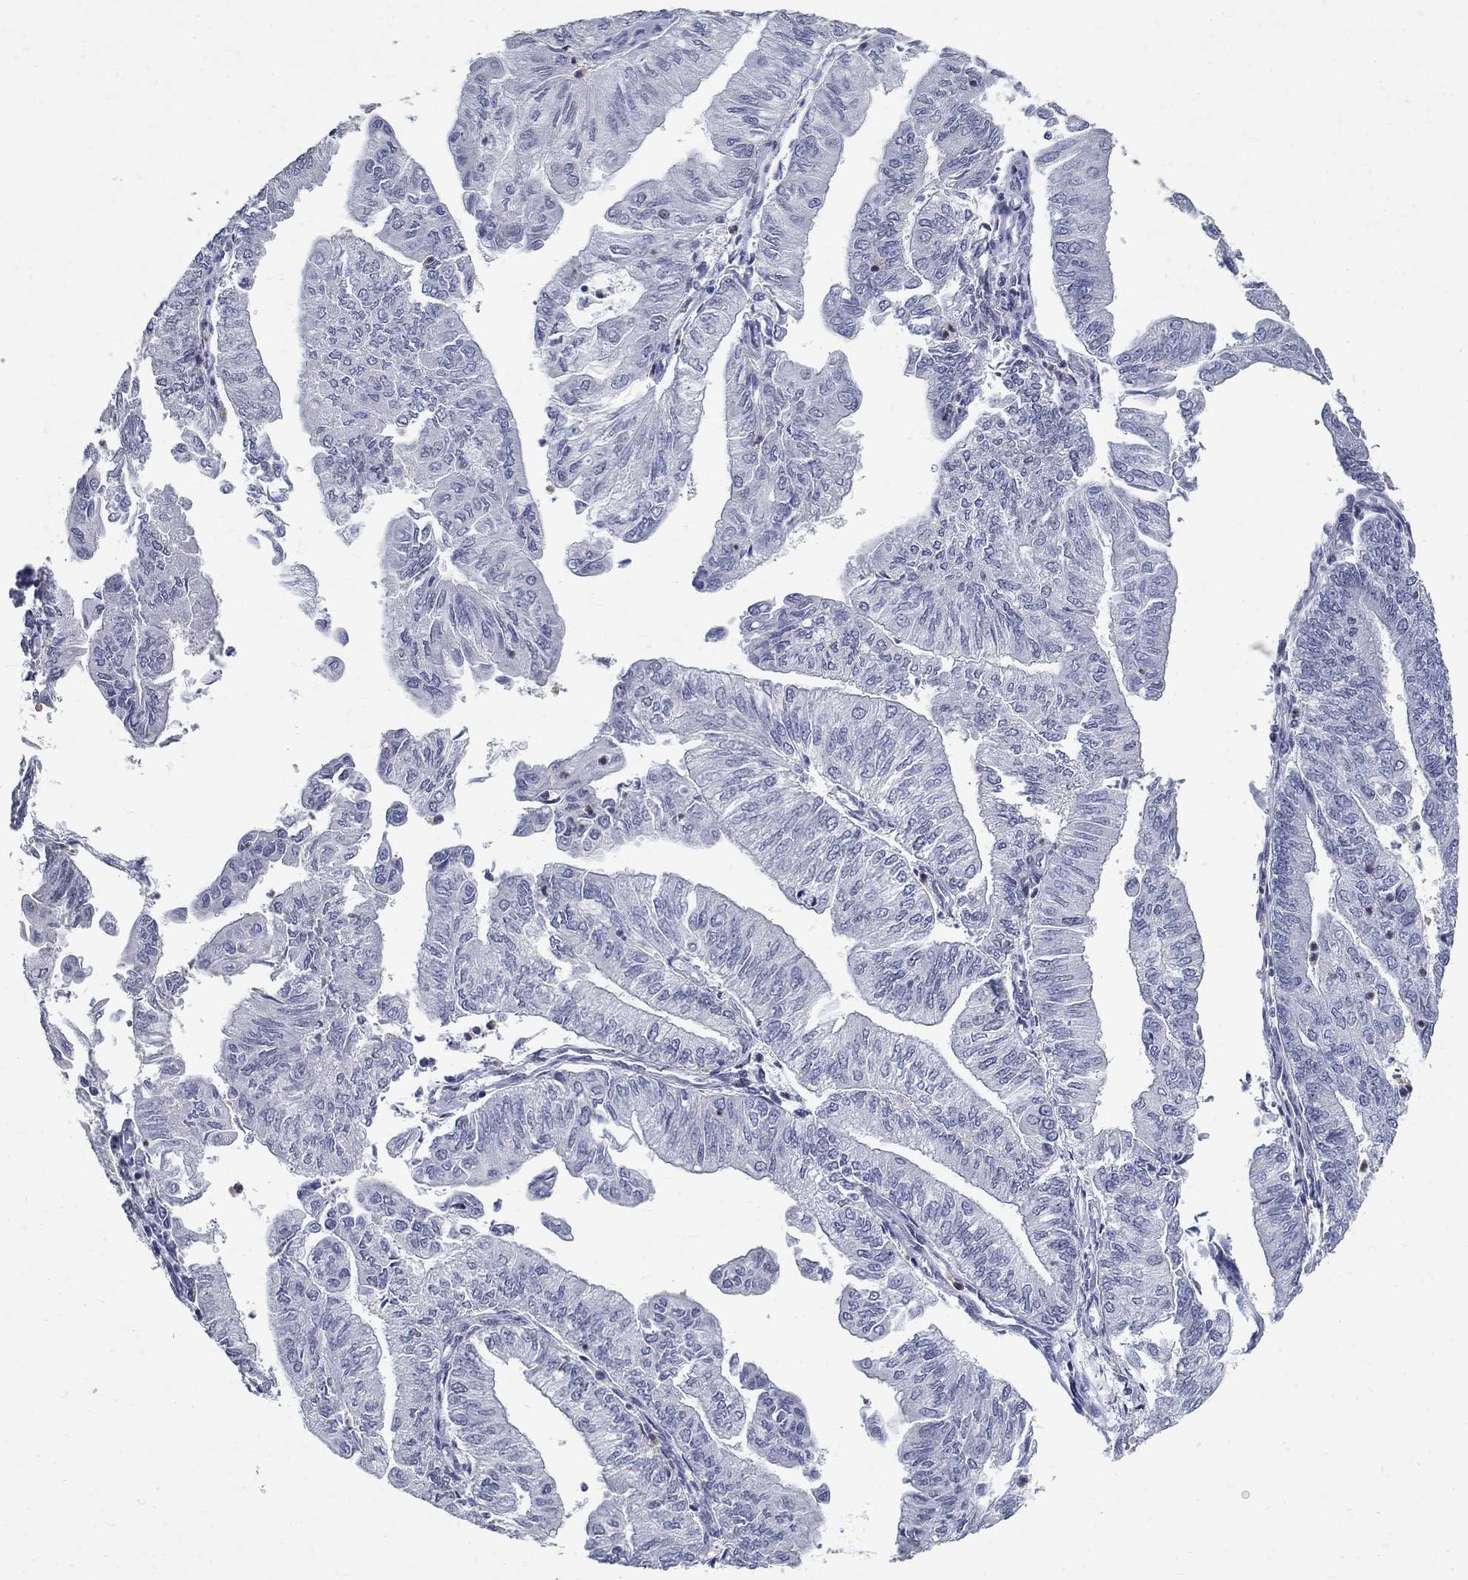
{"staining": {"intensity": "negative", "quantity": "none", "location": "none"}, "tissue": "endometrial cancer", "cell_type": "Tumor cells", "image_type": "cancer", "snomed": [{"axis": "morphology", "description": "Adenocarcinoma, NOS"}, {"axis": "topography", "description": "Endometrium"}], "caption": "DAB immunohistochemical staining of human endometrial cancer (adenocarcinoma) shows no significant expression in tumor cells.", "gene": "BHLHE22", "patient": {"sex": "female", "age": 59}}